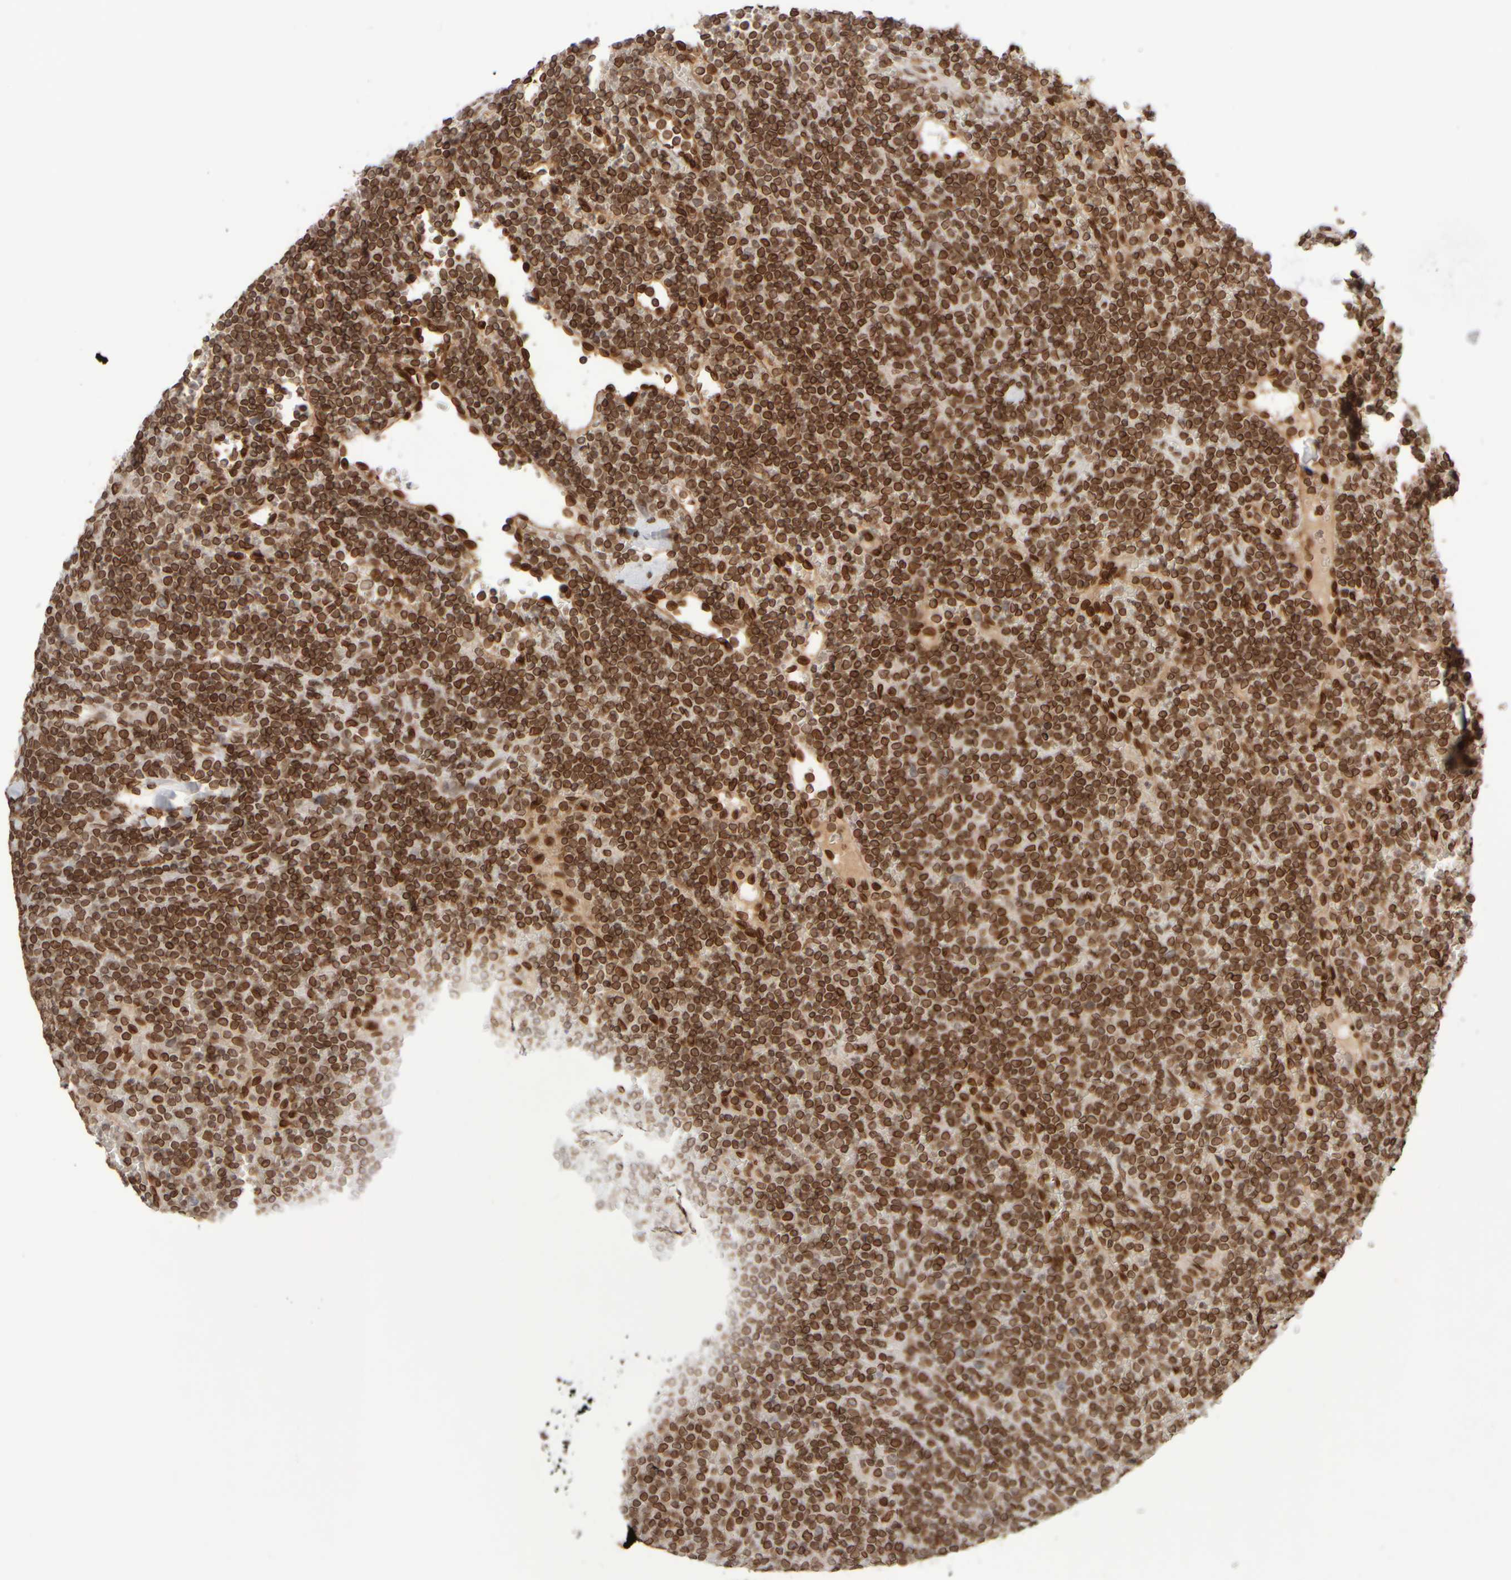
{"staining": {"intensity": "strong", "quantity": ">75%", "location": "cytoplasmic/membranous,nuclear"}, "tissue": "lymphoma", "cell_type": "Tumor cells", "image_type": "cancer", "snomed": [{"axis": "morphology", "description": "Malignant lymphoma, non-Hodgkin's type, Low grade"}, {"axis": "topography", "description": "Spleen"}], "caption": "Immunohistochemistry of human lymphoma exhibits high levels of strong cytoplasmic/membranous and nuclear expression in about >75% of tumor cells. The protein of interest is shown in brown color, while the nuclei are stained blue.", "gene": "ZC3HC1", "patient": {"sex": "female", "age": 19}}